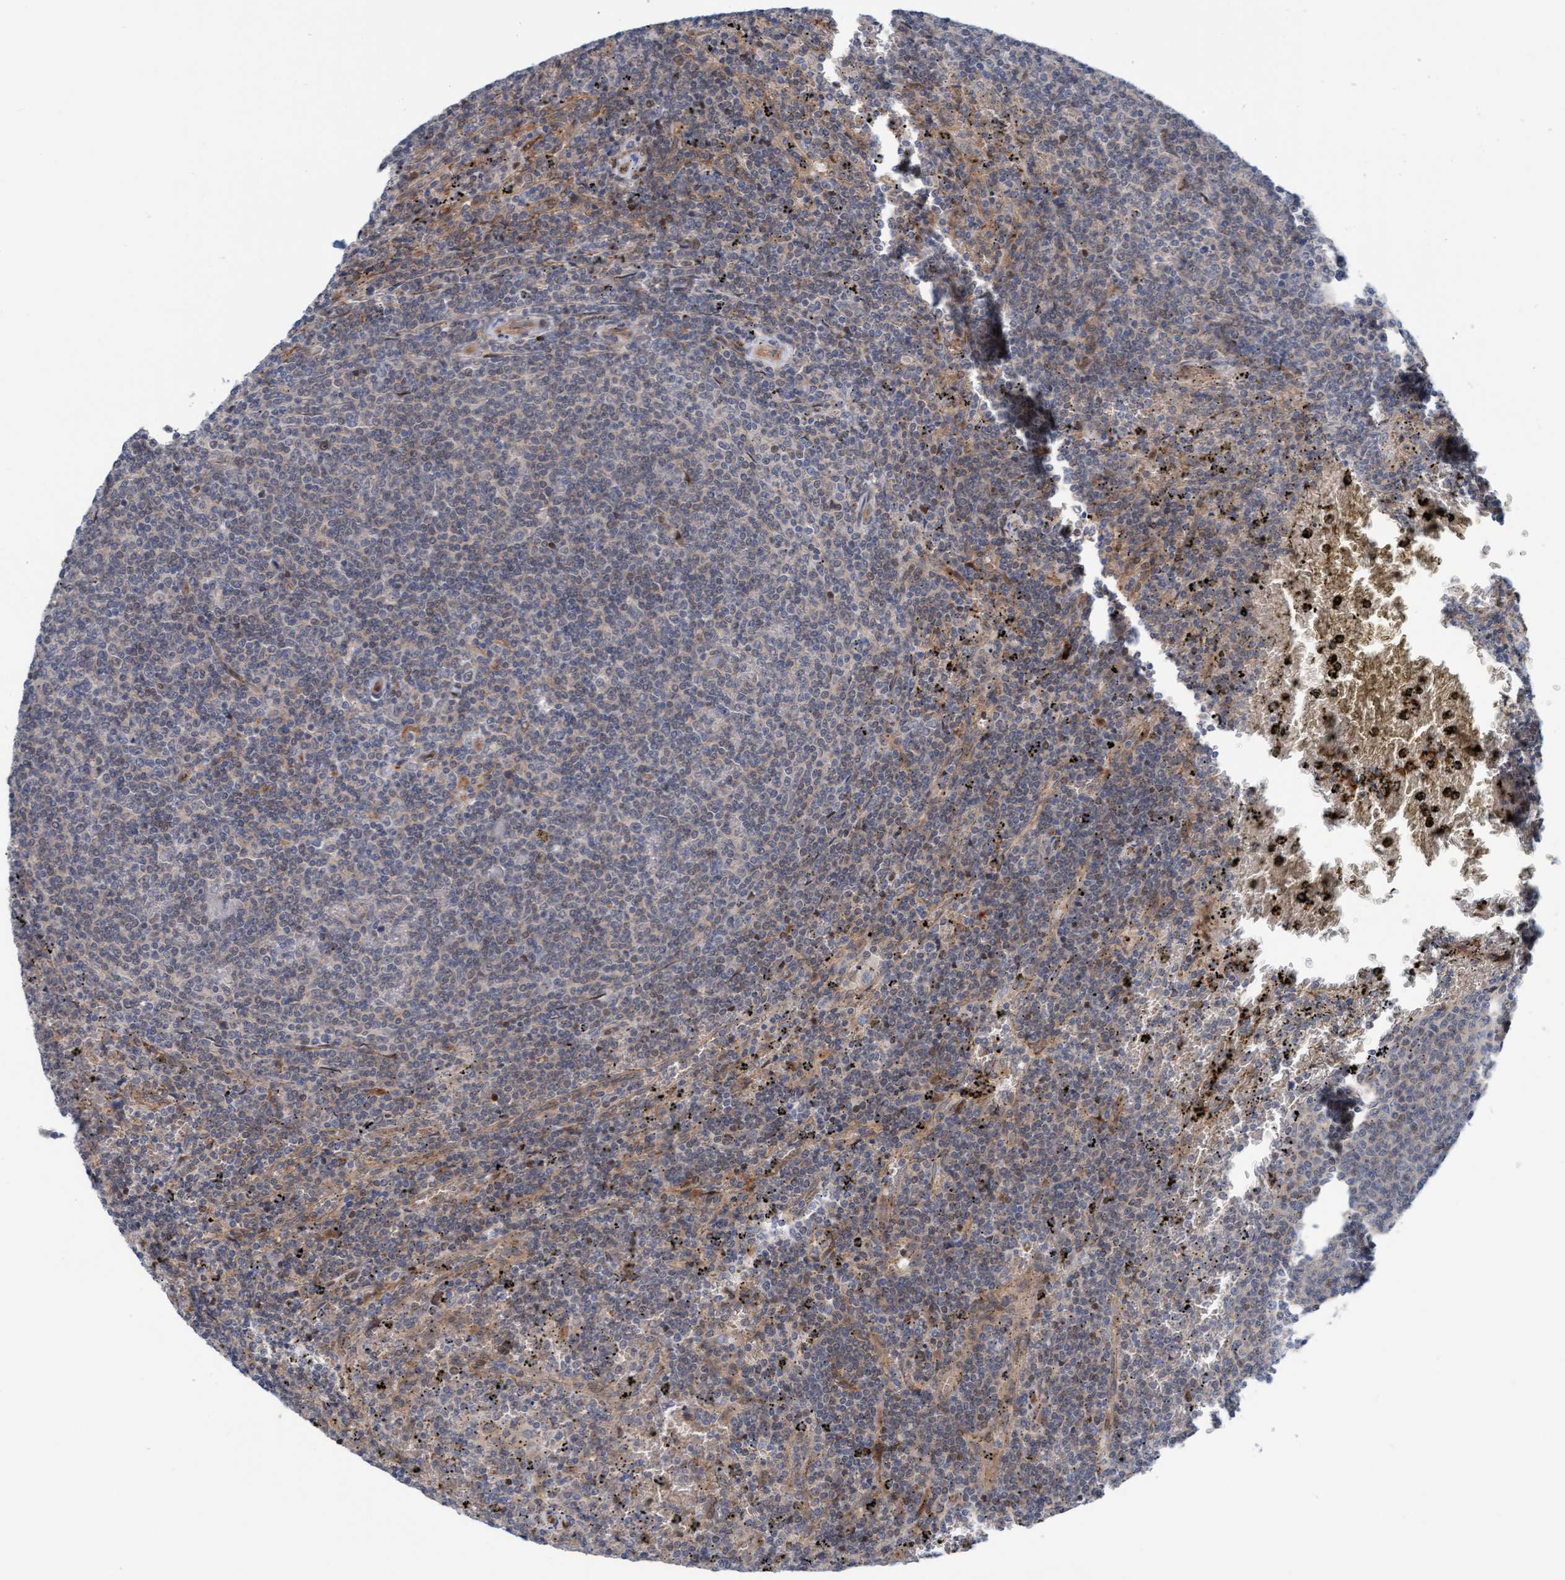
{"staining": {"intensity": "negative", "quantity": "none", "location": "none"}, "tissue": "lymphoma", "cell_type": "Tumor cells", "image_type": "cancer", "snomed": [{"axis": "morphology", "description": "Malignant lymphoma, non-Hodgkin's type, Low grade"}, {"axis": "topography", "description": "Spleen"}], "caption": "An immunohistochemistry histopathology image of lymphoma is shown. There is no staining in tumor cells of lymphoma.", "gene": "EIF4EBP1", "patient": {"sex": "female", "age": 50}}